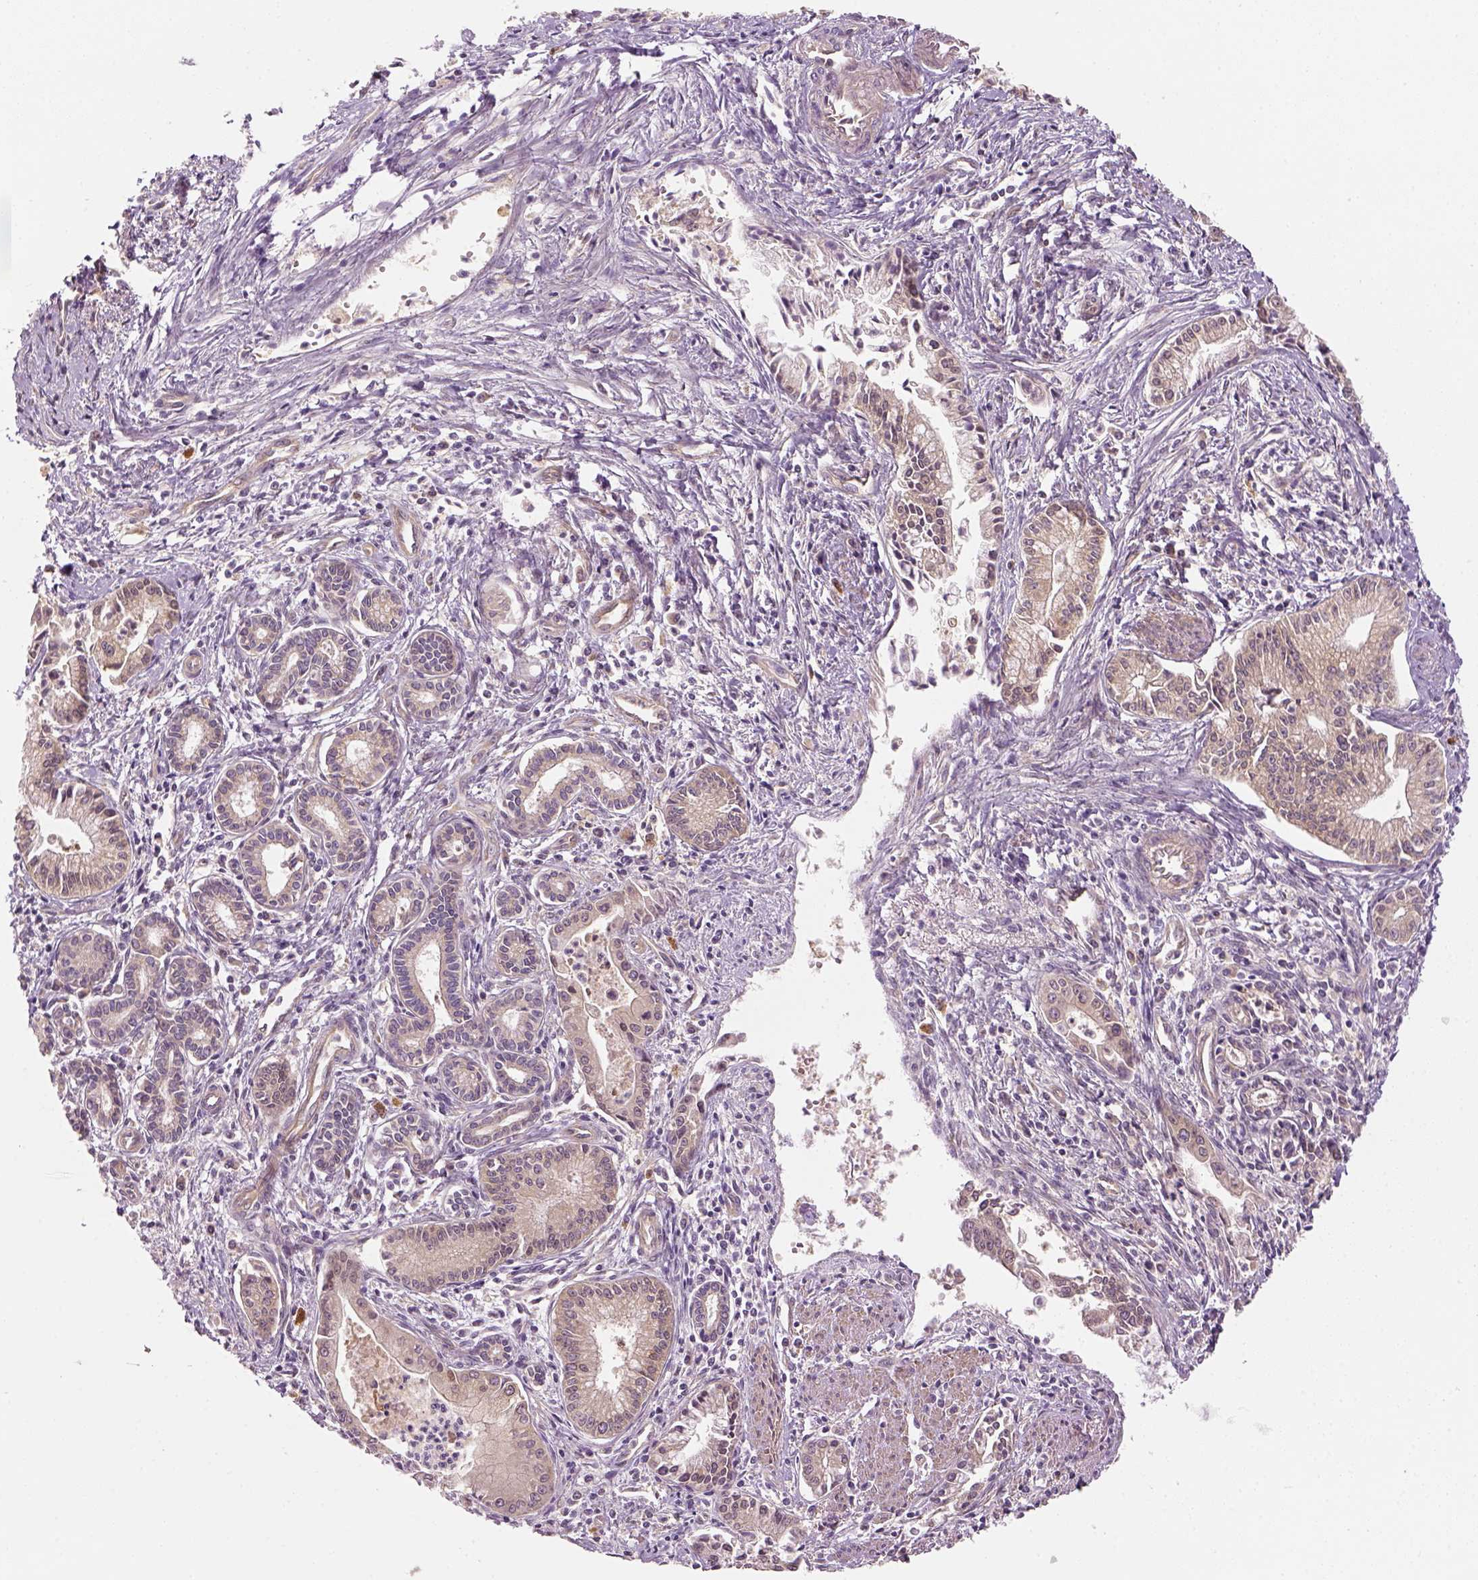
{"staining": {"intensity": "weak", "quantity": ">75%", "location": "cytoplasmic/membranous"}, "tissue": "pancreatic cancer", "cell_type": "Tumor cells", "image_type": "cancer", "snomed": [{"axis": "morphology", "description": "Adenocarcinoma, NOS"}, {"axis": "topography", "description": "Pancreas"}], "caption": "Immunohistochemical staining of human pancreatic cancer displays low levels of weak cytoplasmic/membranous staining in approximately >75% of tumor cells.", "gene": "PAIP1", "patient": {"sex": "female", "age": 65}}